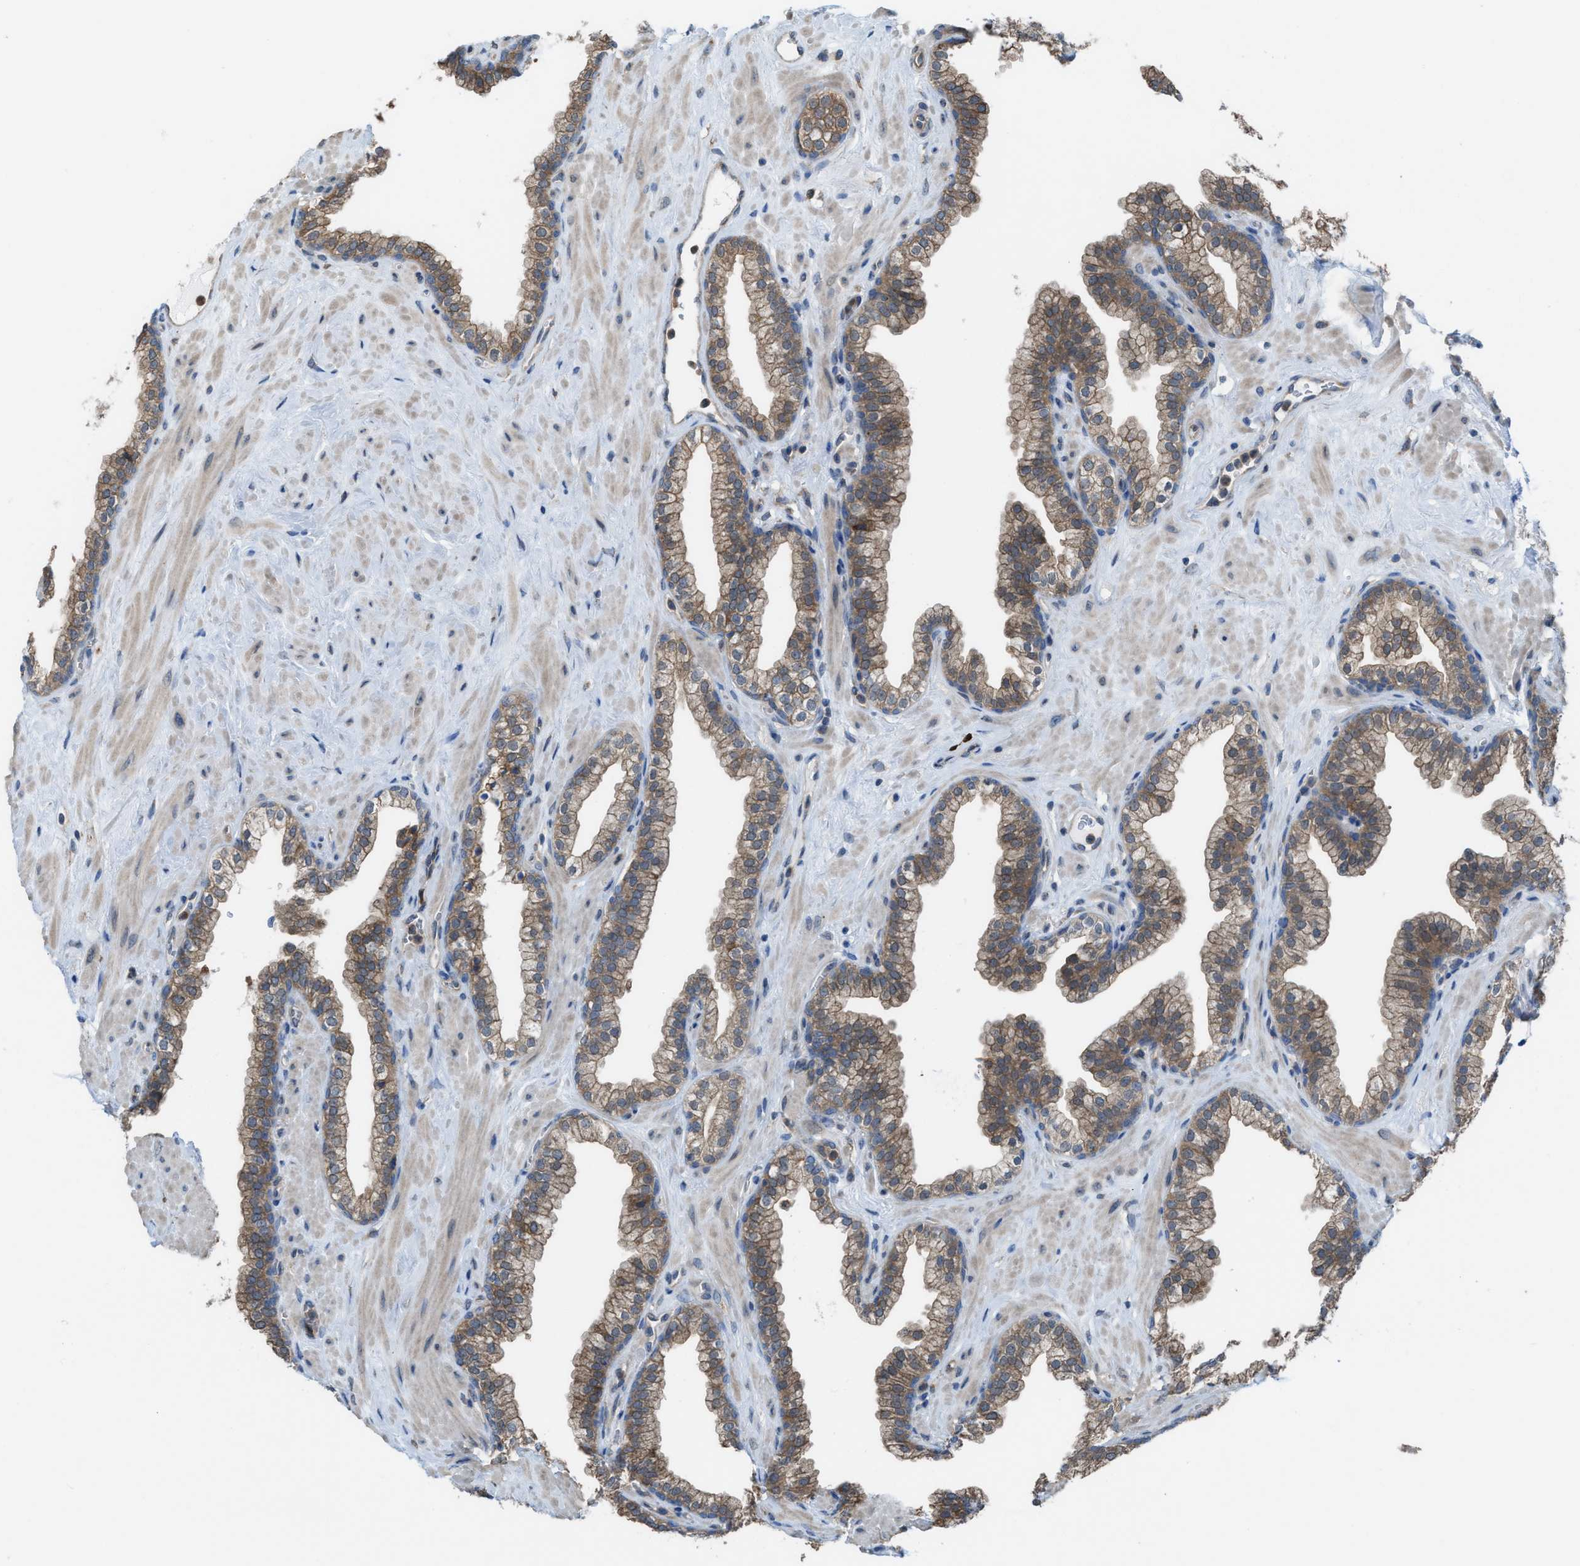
{"staining": {"intensity": "strong", "quantity": "25%-75%", "location": "cytoplasmic/membranous"}, "tissue": "prostate", "cell_type": "Glandular cells", "image_type": "normal", "snomed": [{"axis": "morphology", "description": "Normal tissue, NOS"}, {"axis": "morphology", "description": "Urothelial carcinoma, Low grade"}, {"axis": "topography", "description": "Urinary bladder"}, {"axis": "topography", "description": "Prostate"}], "caption": "The immunohistochemical stain shows strong cytoplasmic/membranous staining in glandular cells of benign prostate.", "gene": "PLAA", "patient": {"sex": "male", "age": 60}}